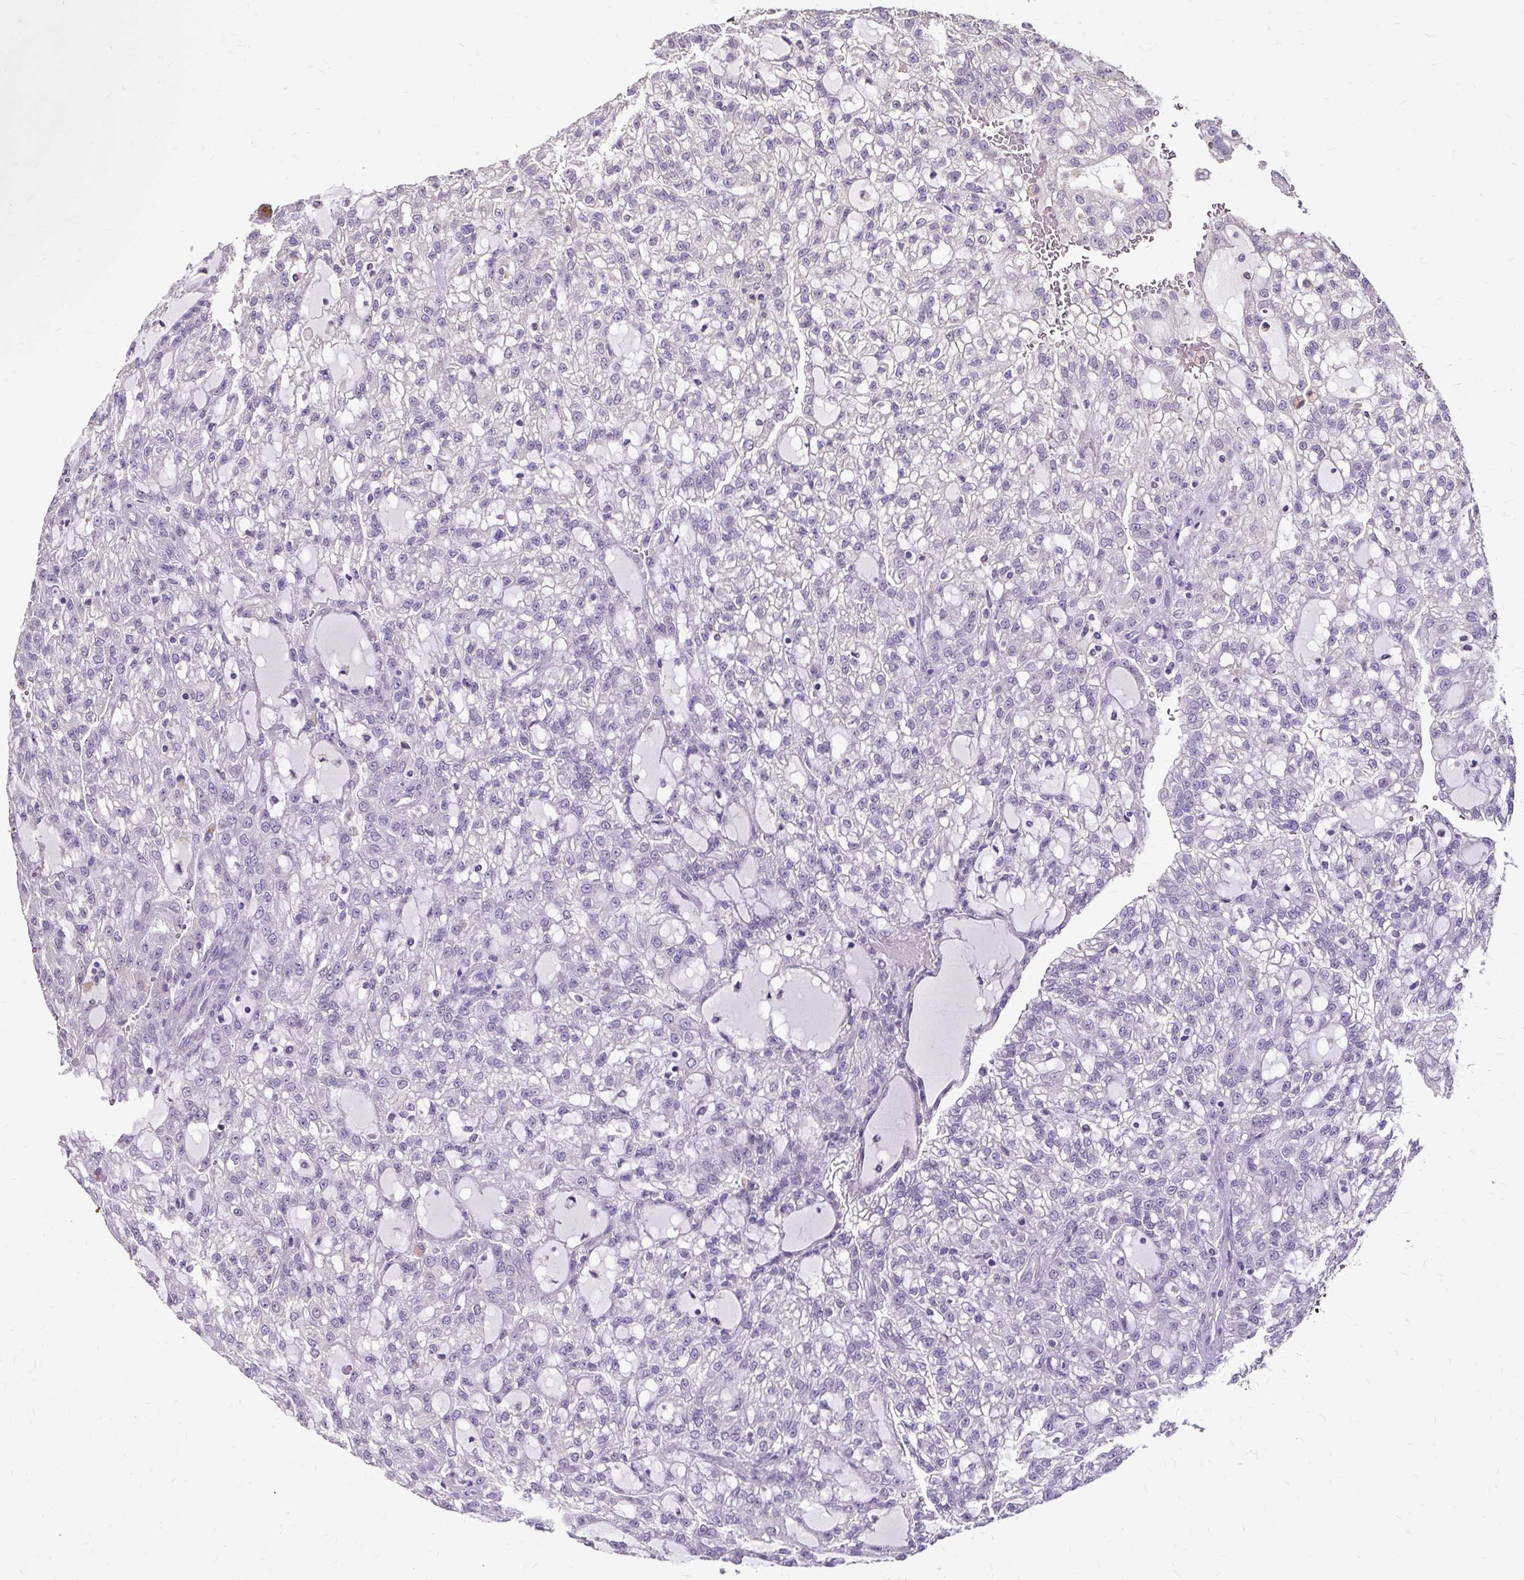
{"staining": {"intensity": "negative", "quantity": "none", "location": "none"}, "tissue": "renal cancer", "cell_type": "Tumor cells", "image_type": "cancer", "snomed": [{"axis": "morphology", "description": "Adenocarcinoma, NOS"}, {"axis": "topography", "description": "Kidney"}], "caption": "Tumor cells show no significant positivity in renal cancer.", "gene": "KLHL24", "patient": {"sex": "male", "age": 63}}